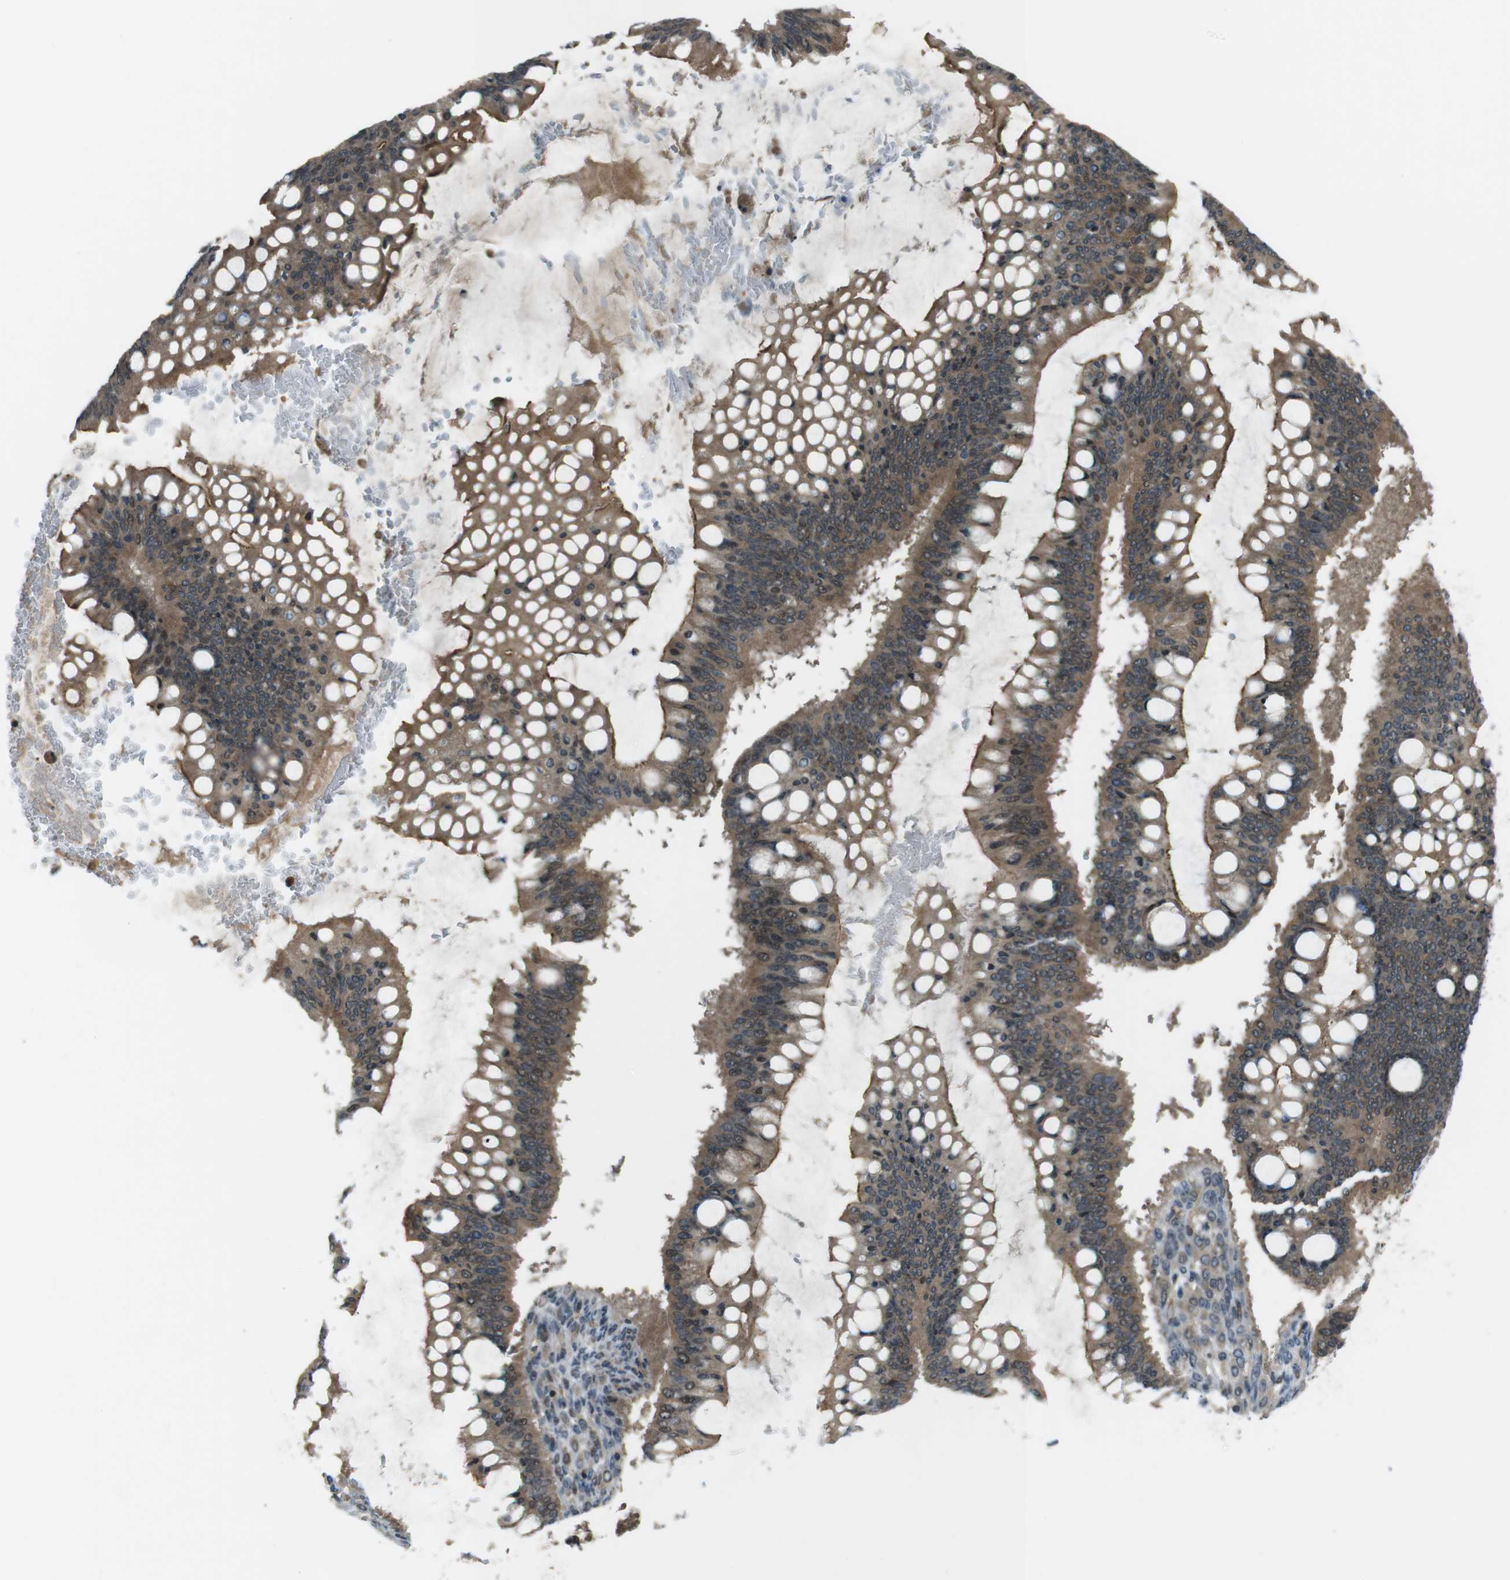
{"staining": {"intensity": "moderate", "quantity": ">75%", "location": "cytoplasmic/membranous"}, "tissue": "ovarian cancer", "cell_type": "Tumor cells", "image_type": "cancer", "snomed": [{"axis": "morphology", "description": "Cystadenocarcinoma, mucinous, NOS"}, {"axis": "topography", "description": "Ovary"}], "caption": "This is a histology image of immunohistochemistry staining of ovarian cancer, which shows moderate staining in the cytoplasmic/membranous of tumor cells.", "gene": "TIAM2", "patient": {"sex": "female", "age": 73}}